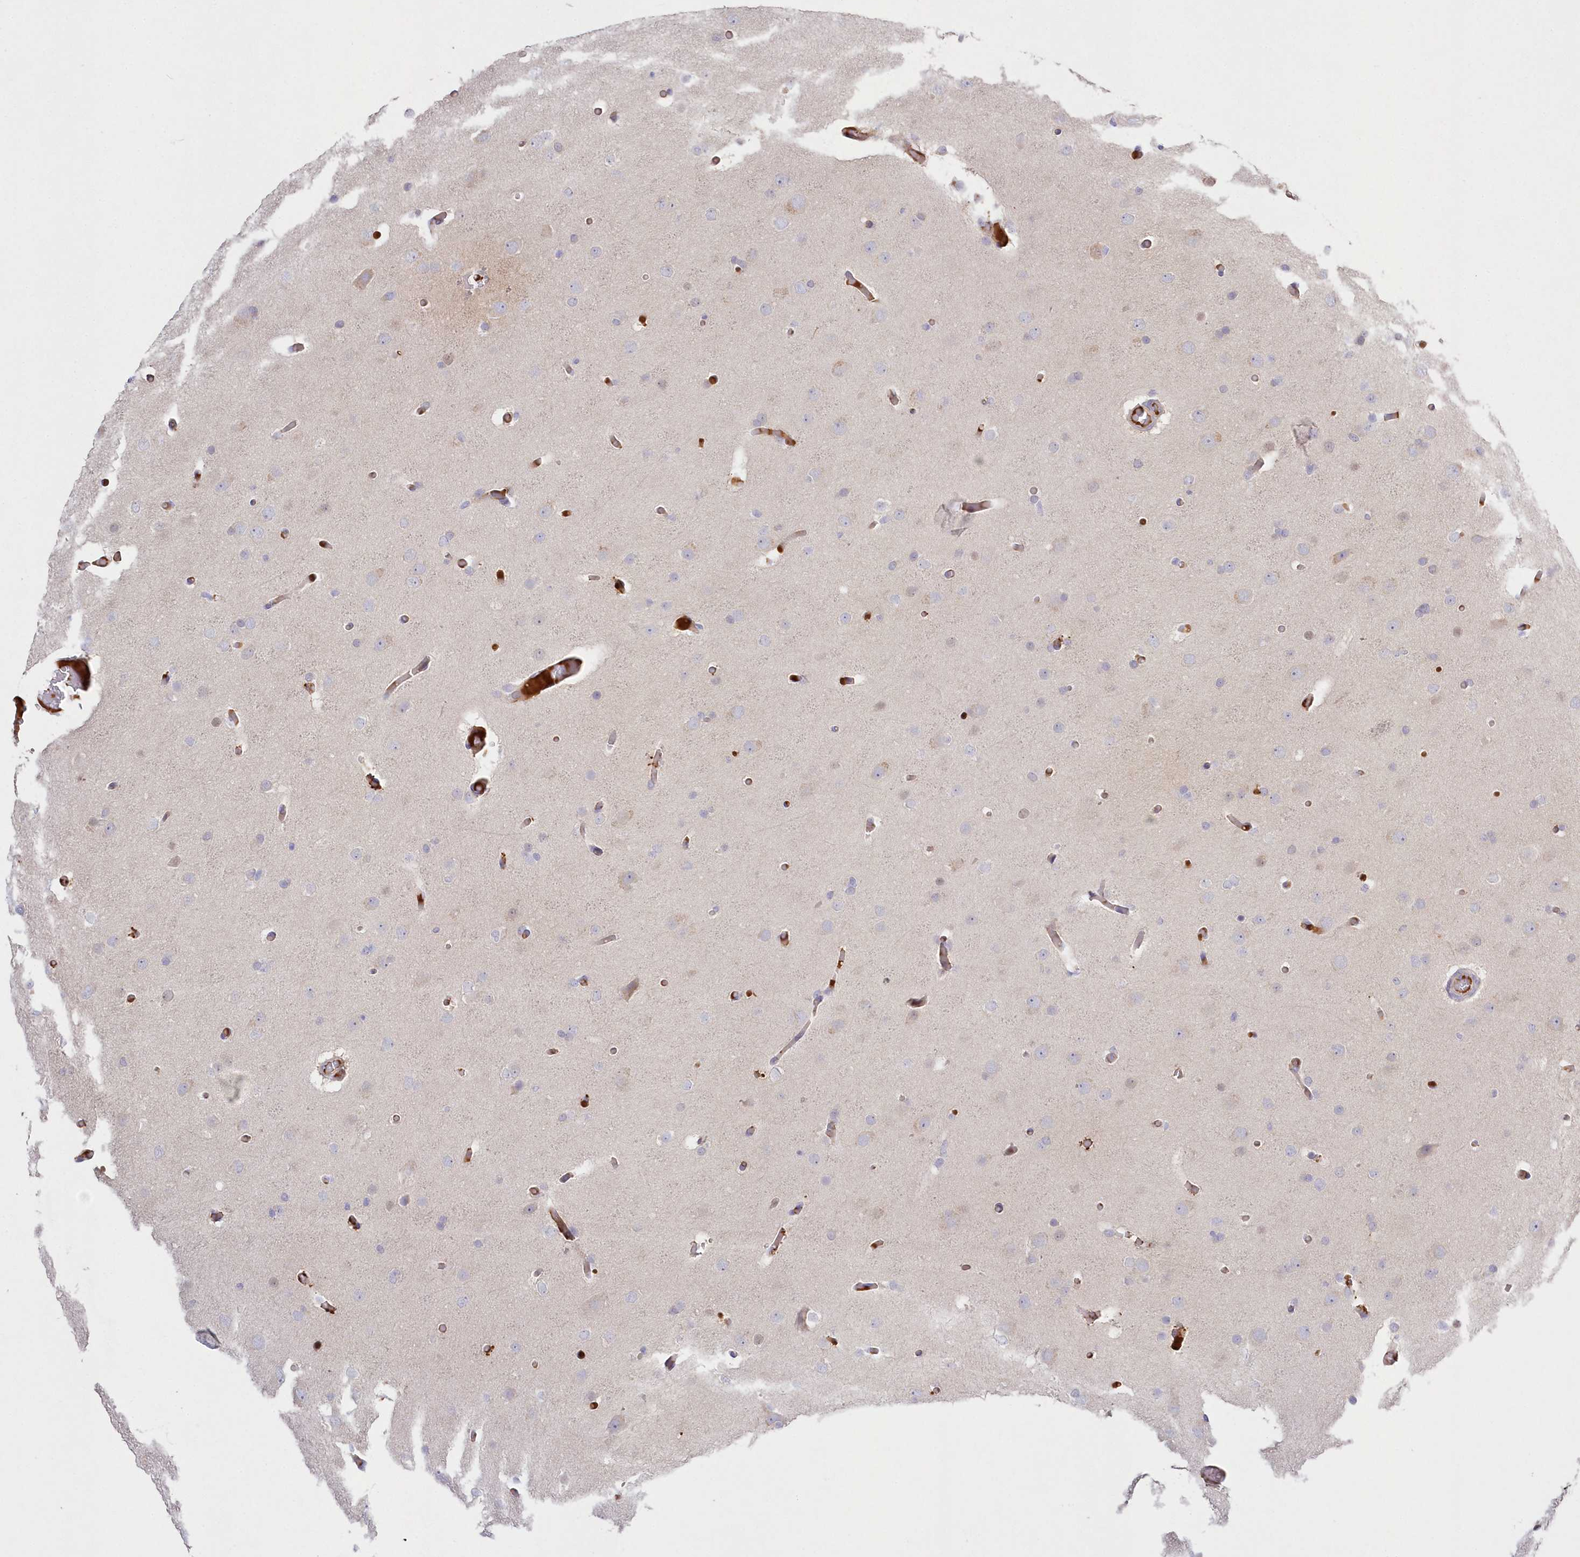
{"staining": {"intensity": "negative", "quantity": "none", "location": "none"}, "tissue": "glioma", "cell_type": "Tumor cells", "image_type": "cancer", "snomed": [{"axis": "morphology", "description": "Glioma, malignant, High grade"}, {"axis": "topography", "description": "Cerebral cortex"}], "caption": "Immunohistochemistry (IHC) of high-grade glioma (malignant) exhibits no staining in tumor cells. Nuclei are stained in blue.", "gene": "WBP1L", "patient": {"sex": "female", "age": 36}}